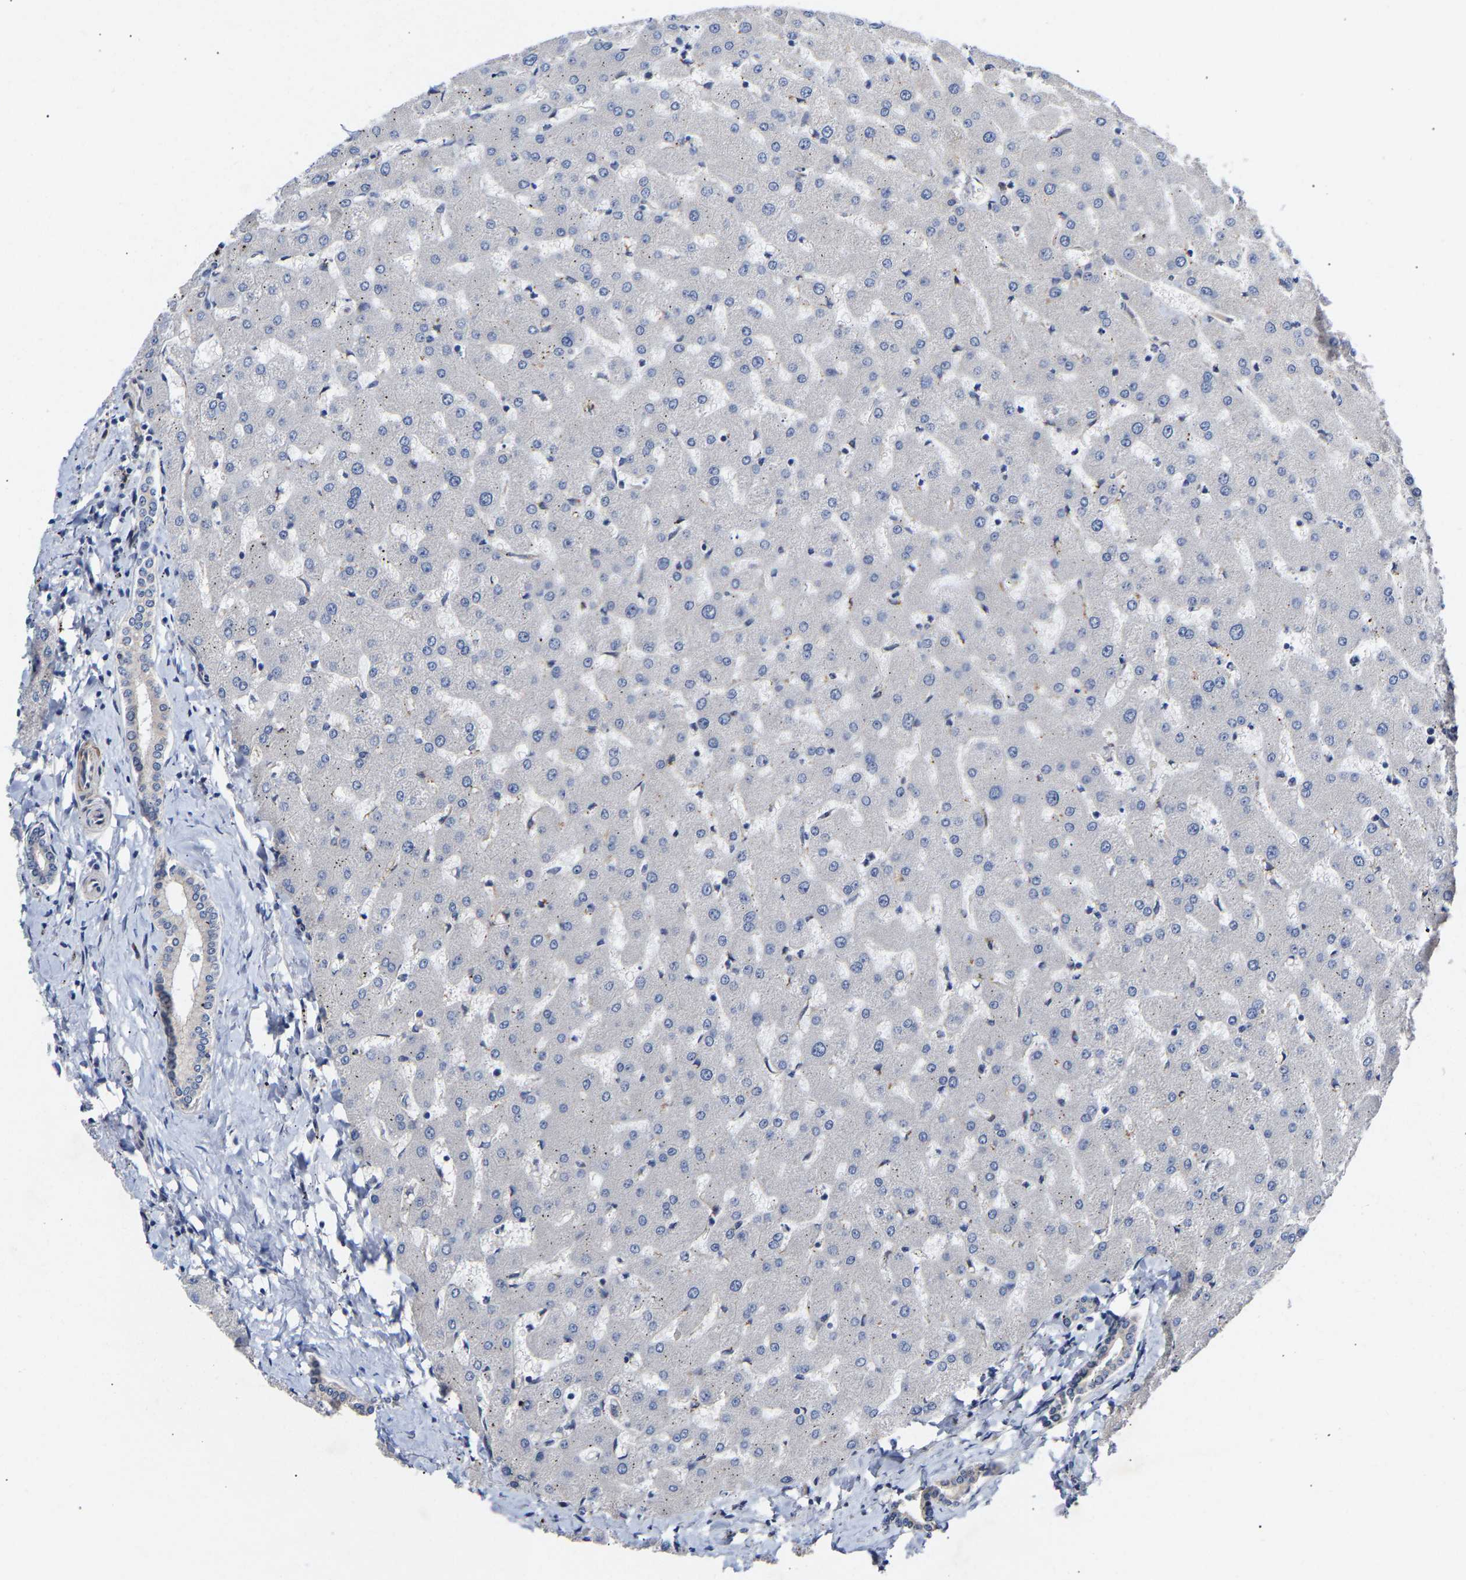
{"staining": {"intensity": "weak", "quantity": "<25%", "location": "cytoplasmic/membranous"}, "tissue": "liver", "cell_type": "Cholangiocytes", "image_type": "normal", "snomed": [{"axis": "morphology", "description": "Normal tissue, NOS"}, {"axis": "topography", "description": "Liver"}], "caption": "Cholangiocytes are negative for brown protein staining in normal liver. (DAB immunohistochemistry visualized using brightfield microscopy, high magnification).", "gene": "KASH5", "patient": {"sex": "female", "age": 63}}